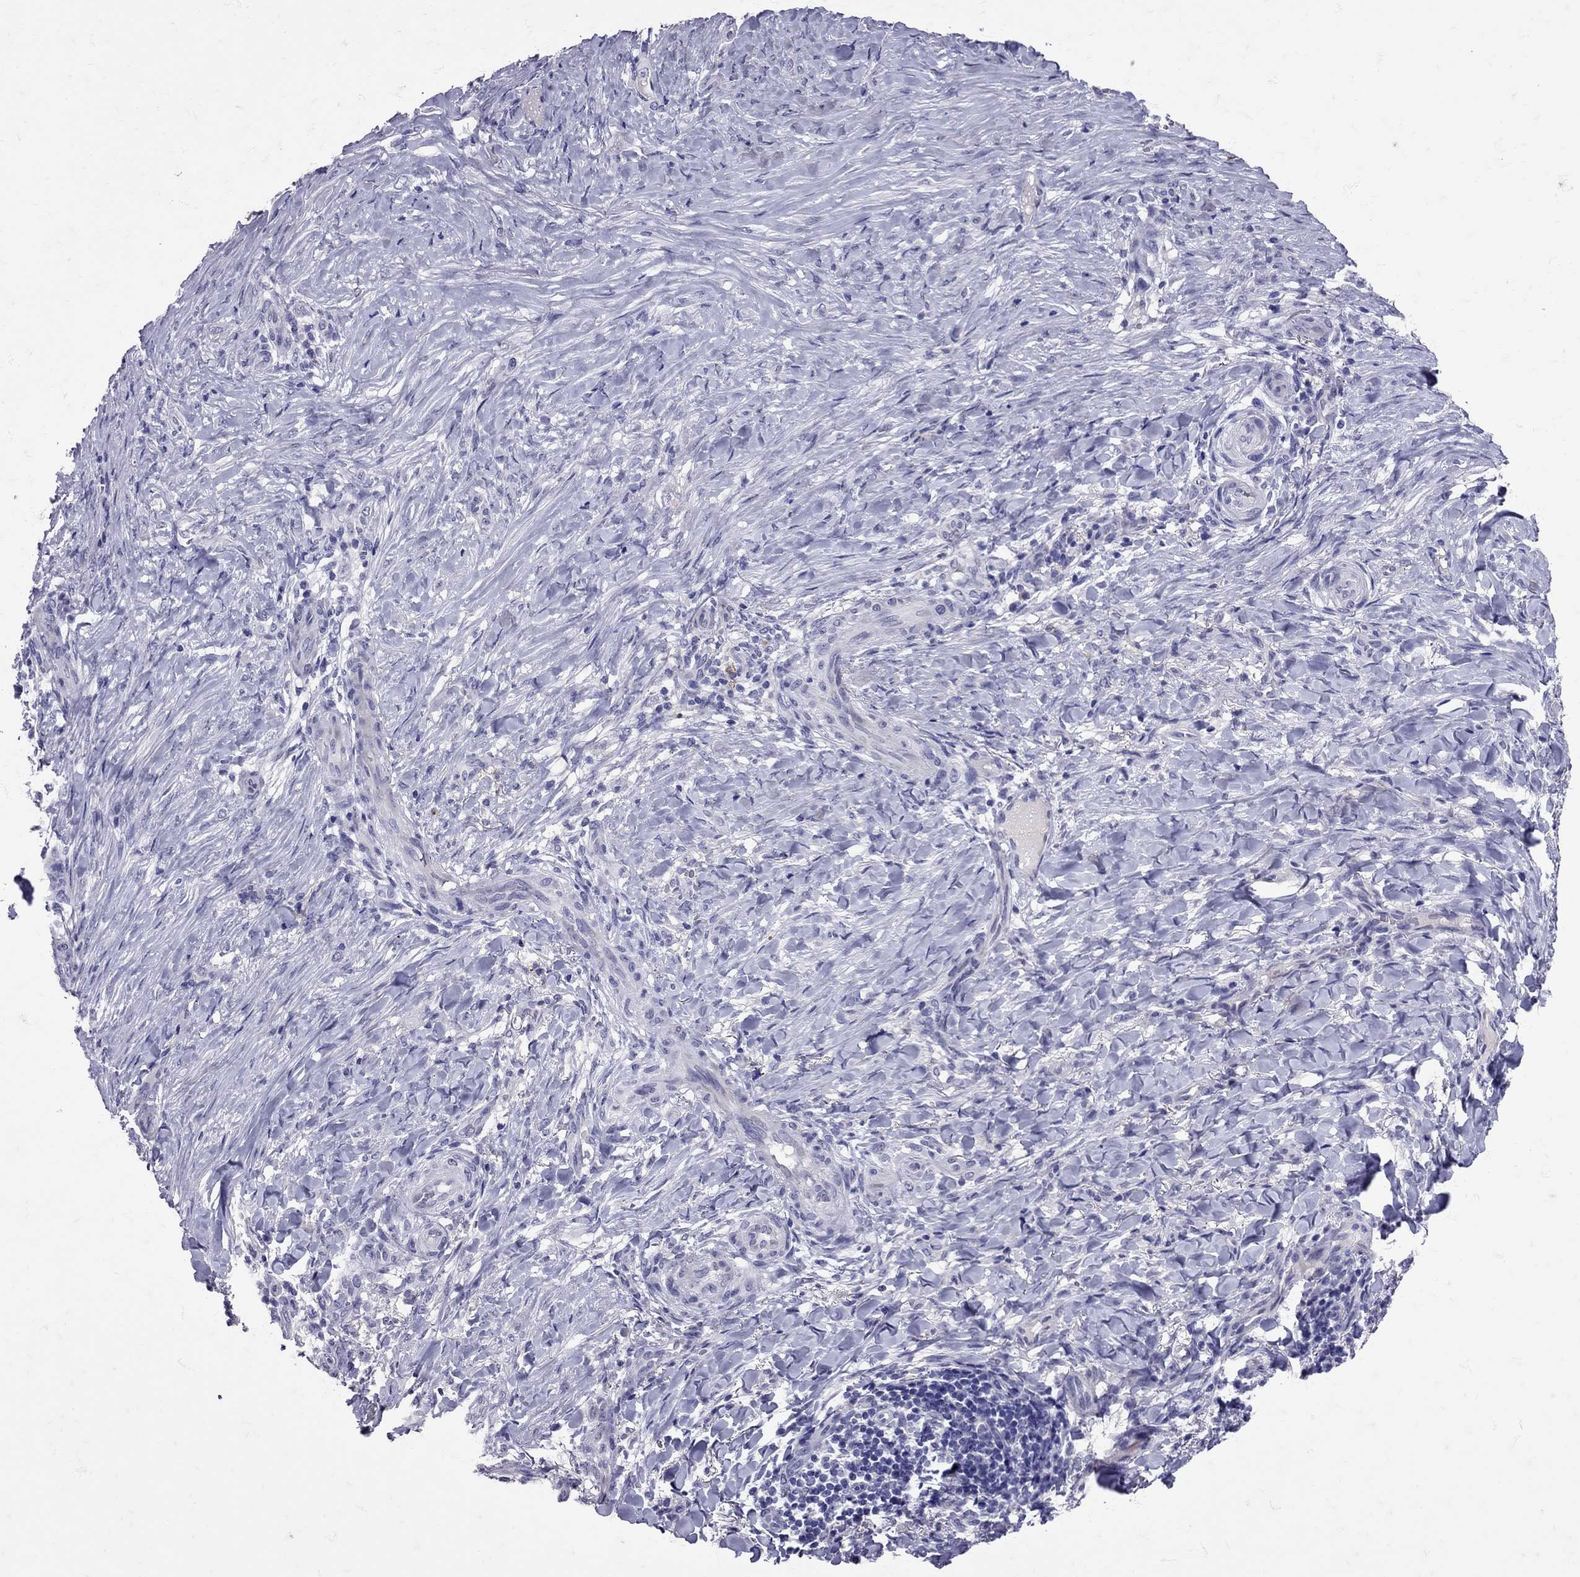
{"staining": {"intensity": "negative", "quantity": "none", "location": "none"}, "tissue": "skin cancer", "cell_type": "Tumor cells", "image_type": "cancer", "snomed": [{"axis": "morphology", "description": "Basal cell carcinoma"}, {"axis": "topography", "description": "Skin"}], "caption": "An IHC micrograph of skin basal cell carcinoma is shown. There is no staining in tumor cells of skin basal cell carcinoma. The staining is performed using DAB (3,3'-diaminobenzidine) brown chromogen with nuclei counter-stained in using hematoxylin.", "gene": "SST", "patient": {"sex": "female", "age": 69}}